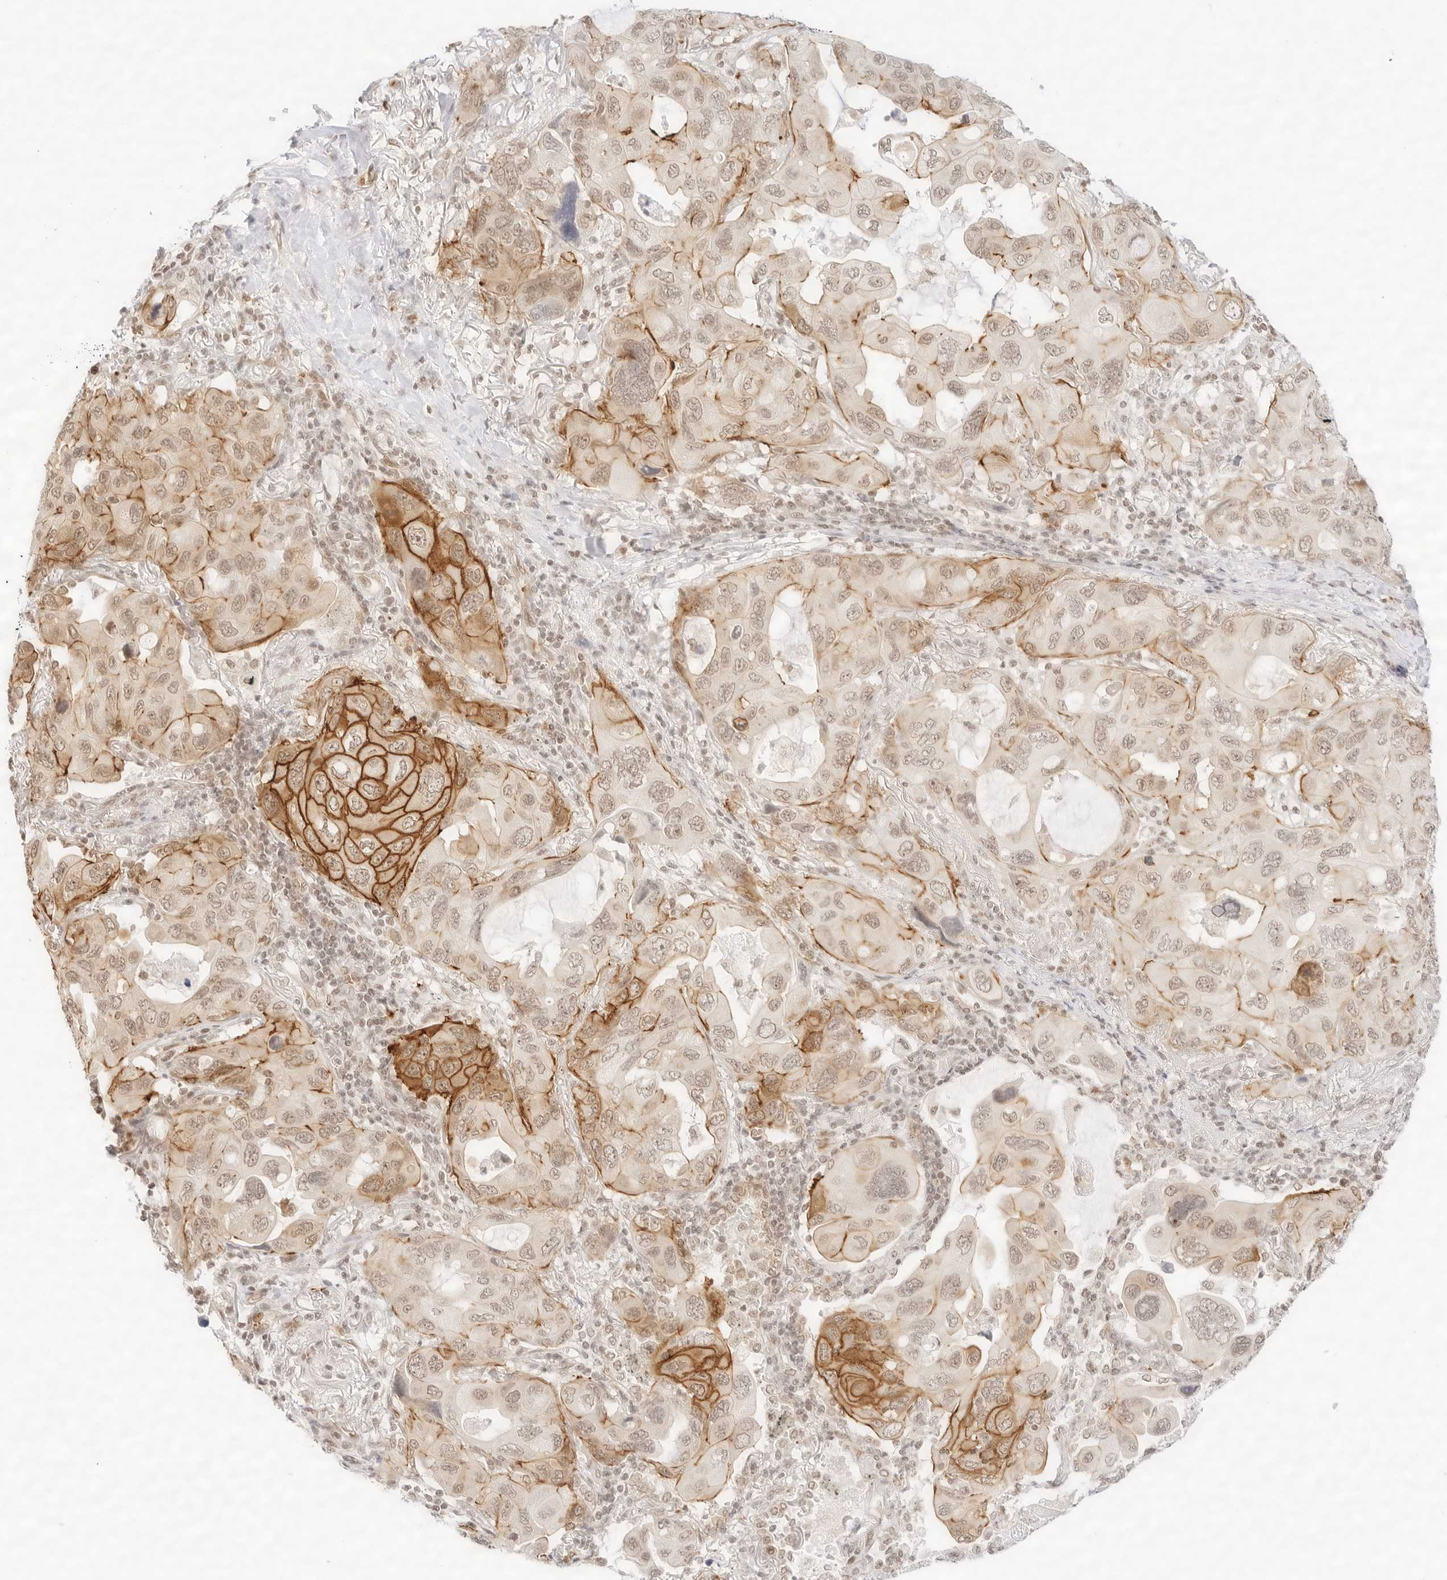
{"staining": {"intensity": "negative", "quantity": "none", "location": "none"}, "tissue": "lung cancer", "cell_type": "Tumor cells", "image_type": "cancer", "snomed": [{"axis": "morphology", "description": "Squamous cell carcinoma, NOS"}, {"axis": "topography", "description": "Lung"}], "caption": "DAB immunohistochemical staining of lung squamous cell carcinoma reveals no significant expression in tumor cells.", "gene": "GNAS", "patient": {"sex": "female", "age": 73}}